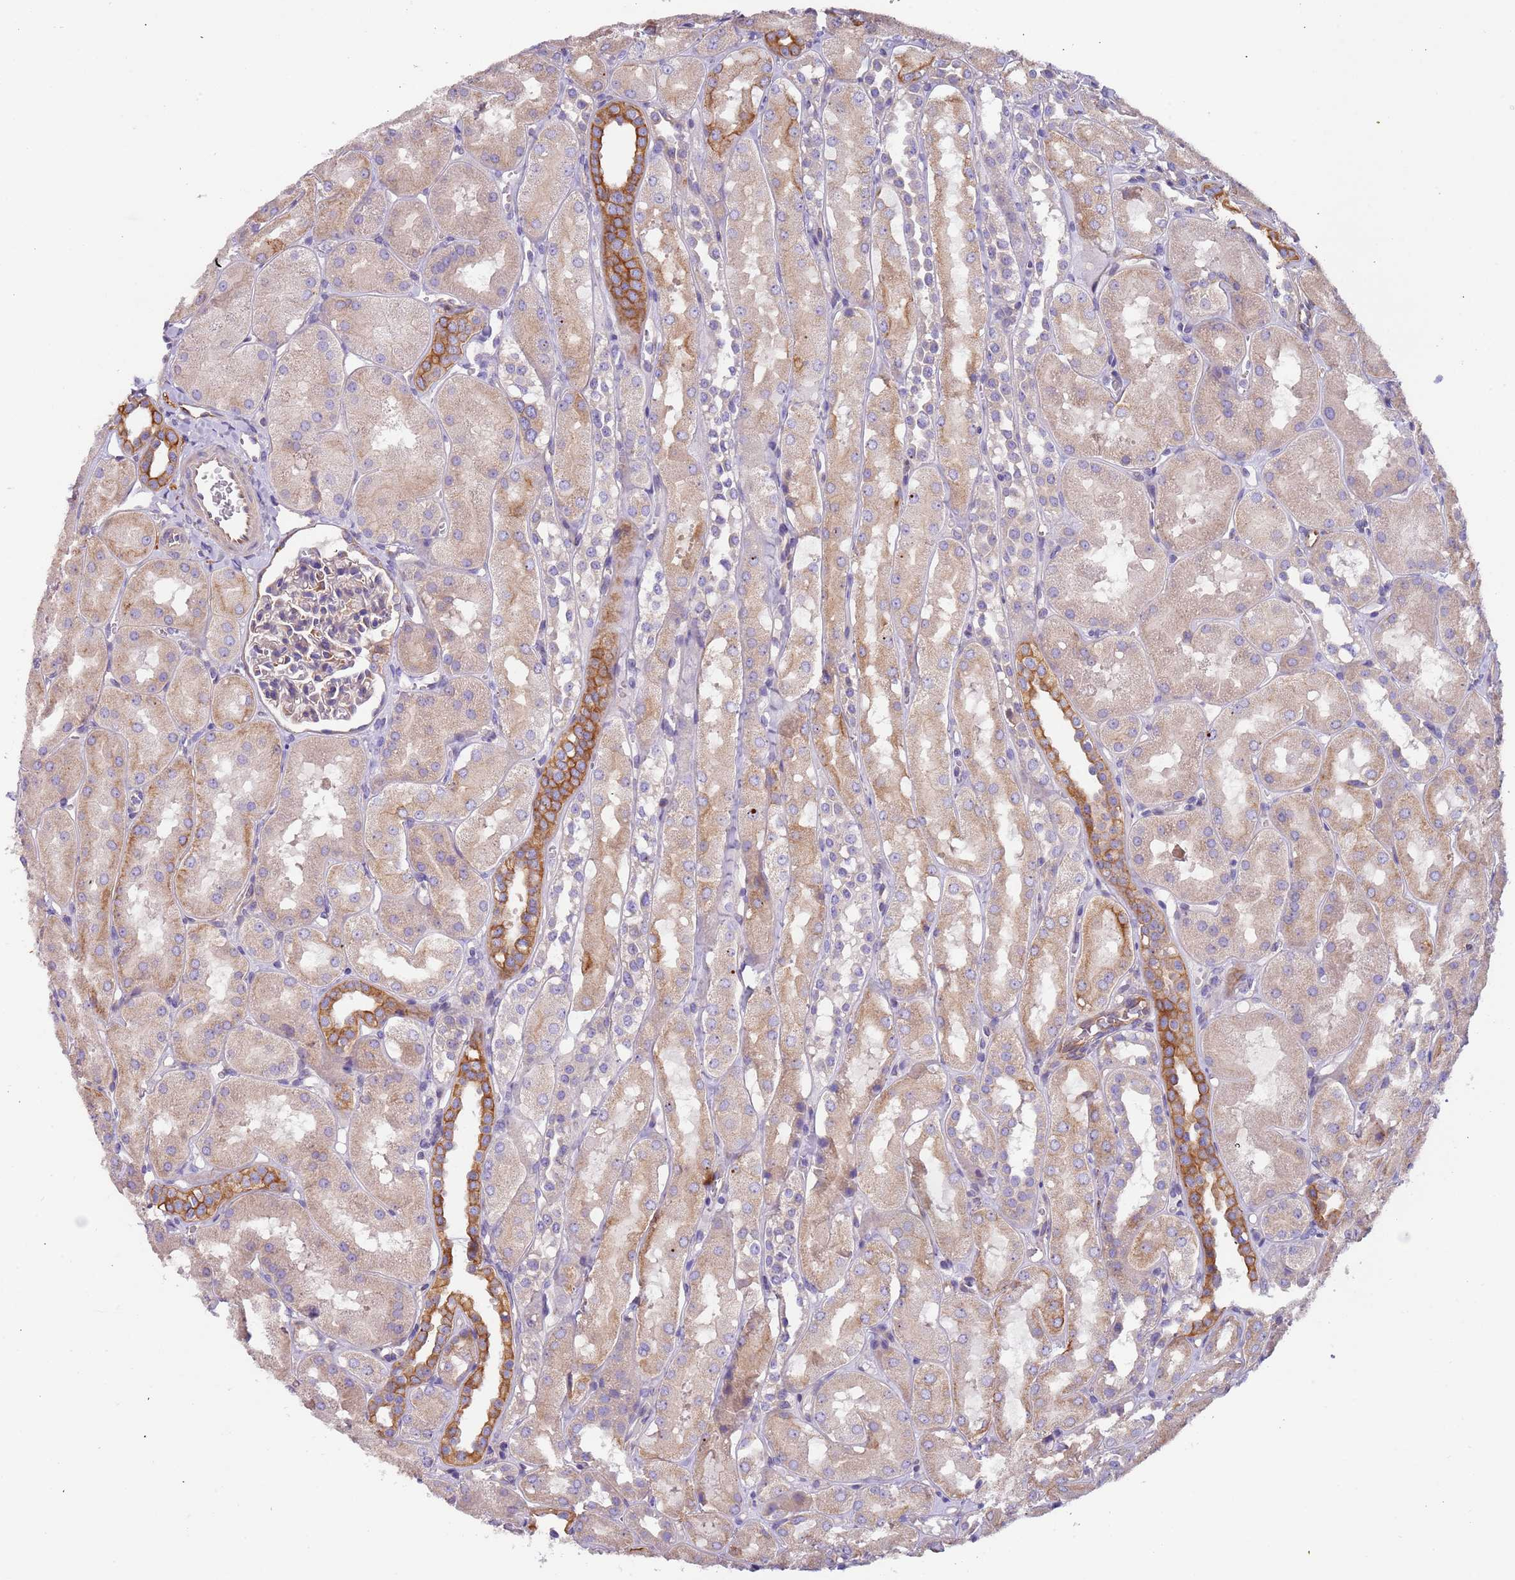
{"staining": {"intensity": "negative", "quantity": "none", "location": "none"}, "tissue": "kidney", "cell_type": "Cells in glomeruli", "image_type": "normal", "snomed": [{"axis": "morphology", "description": "Normal tissue, NOS"}, {"axis": "topography", "description": "Kidney"}, {"axis": "topography", "description": "Urinary bladder"}], "caption": "The IHC histopathology image has no significant staining in cells in glomeruli of kidney. (DAB (3,3'-diaminobenzidine) immunohistochemistry, high magnification).", "gene": "LAMB4", "patient": {"sex": "male", "age": 16}}